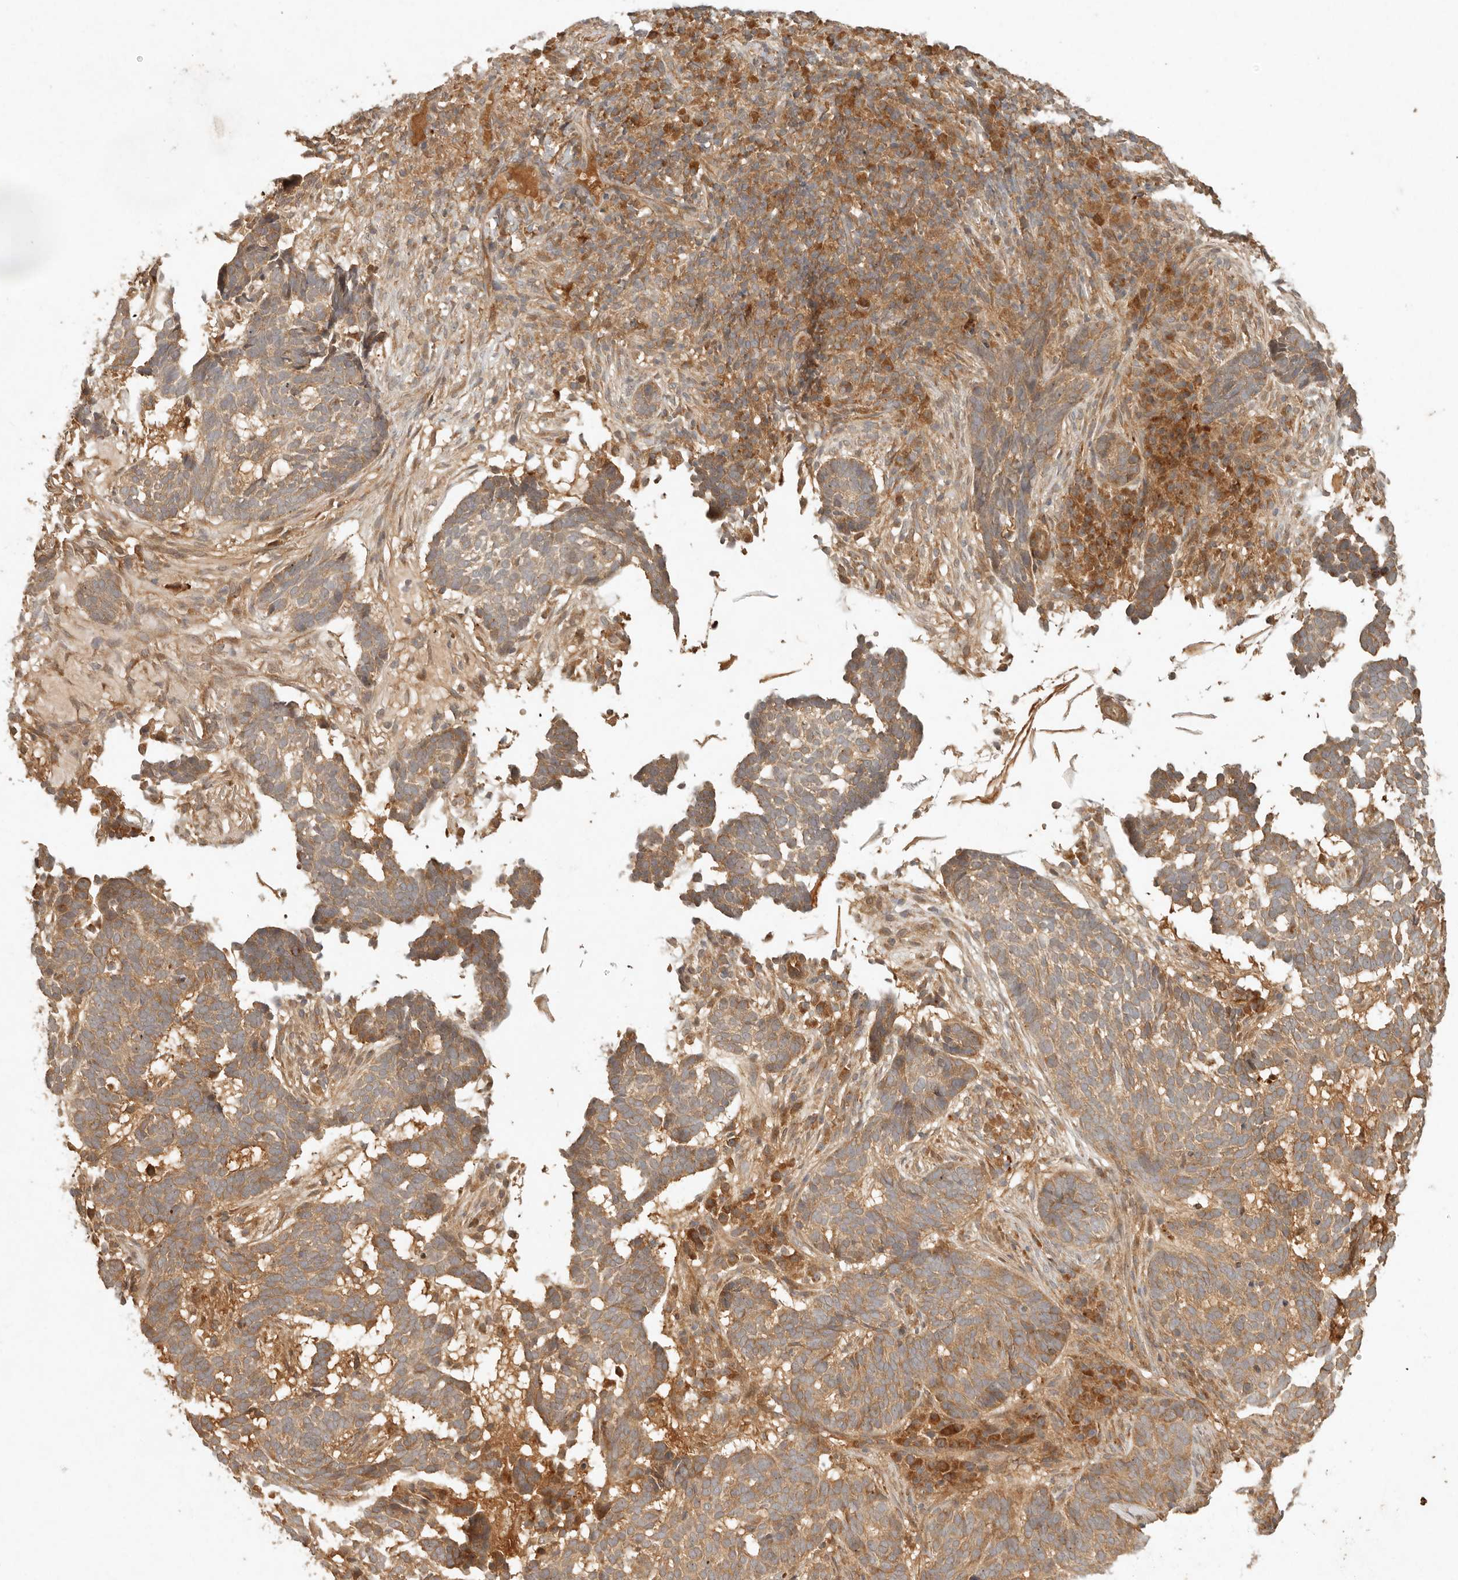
{"staining": {"intensity": "moderate", "quantity": ">75%", "location": "cytoplasmic/membranous"}, "tissue": "skin cancer", "cell_type": "Tumor cells", "image_type": "cancer", "snomed": [{"axis": "morphology", "description": "Basal cell carcinoma"}, {"axis": "topography", "description": "Skin"}], "caption": "Immunohistochemical staining of skin cancer (basal cell carcinoma) displays medium levels of moderate cytoplasmic/membranous protein expression in about >75% of tumor cells.", "gene": "ANKRD61", "patient": {"sex": "male", "age": 85}}